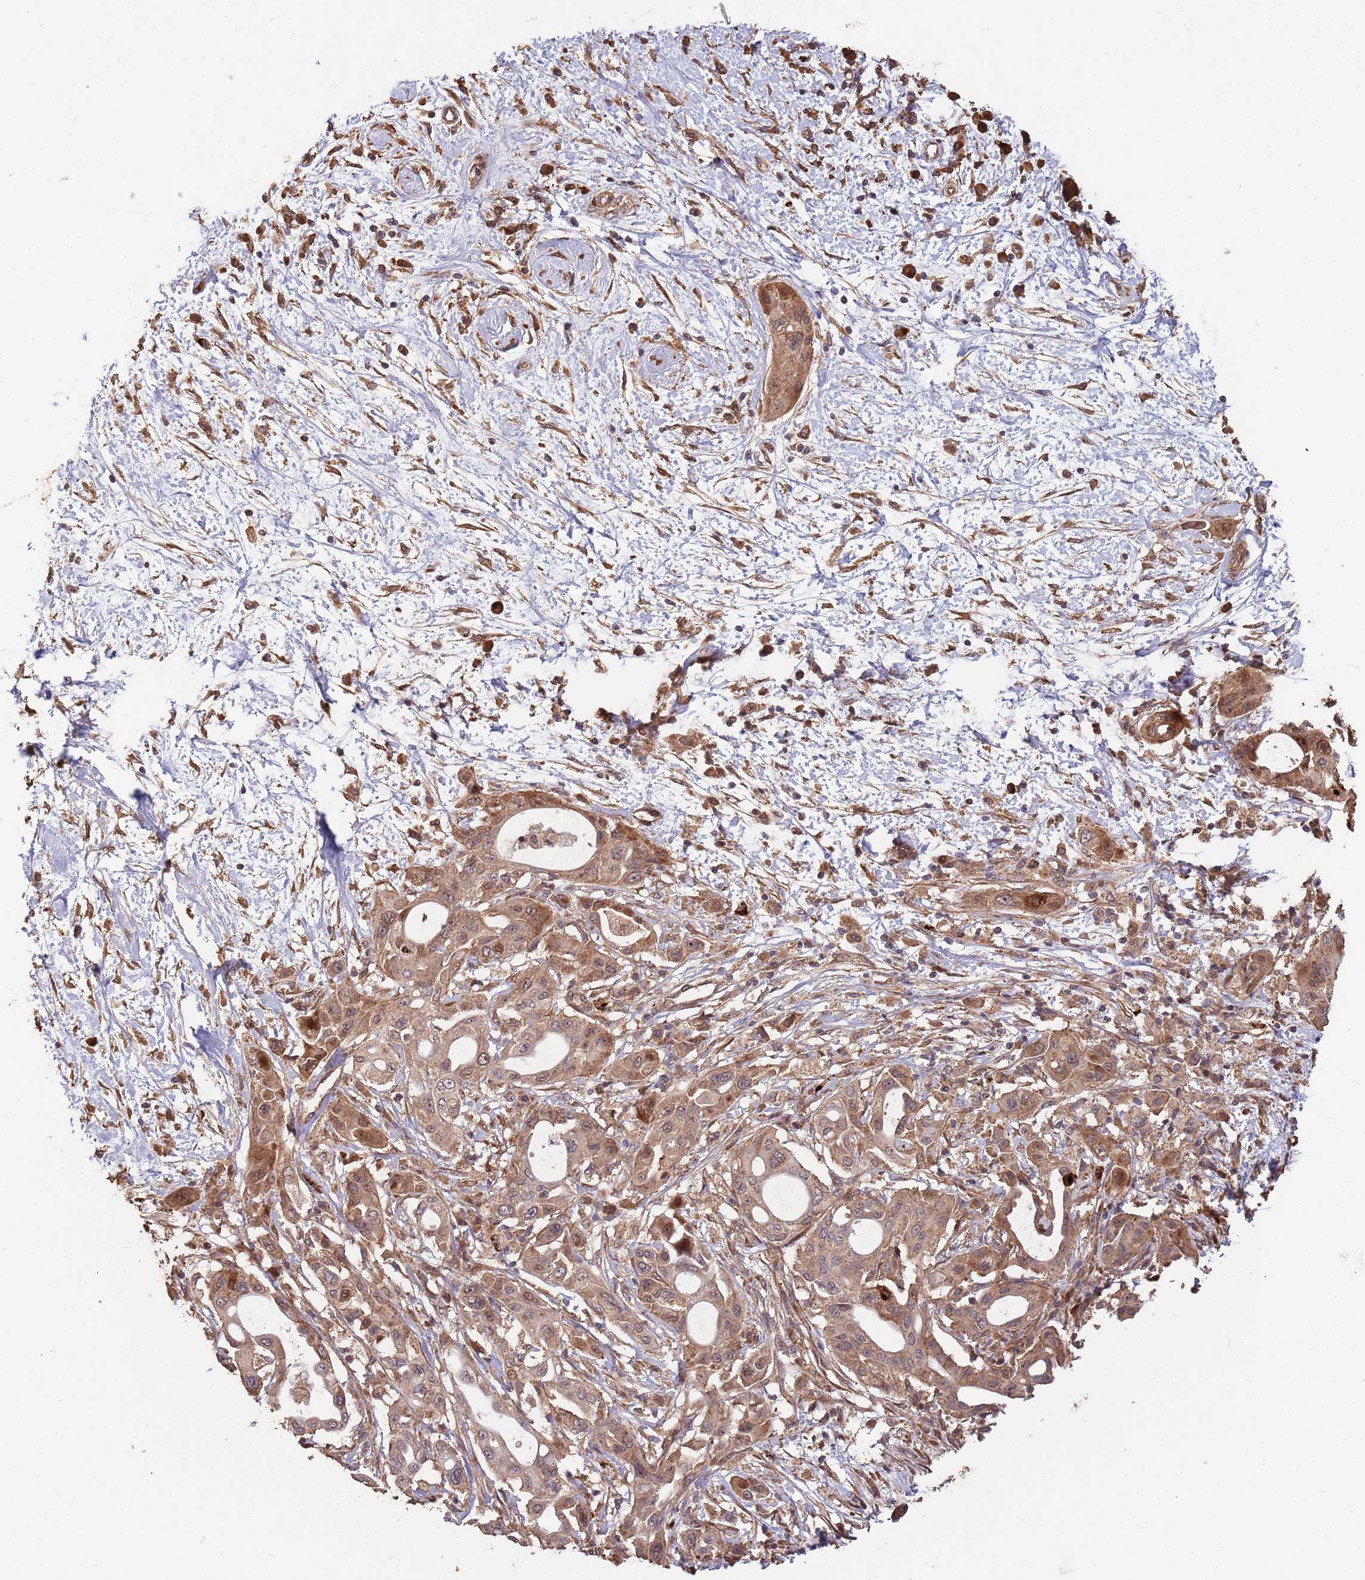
{"staining": {"intensity": "moderate", "quantity": ">75%", "location": "cytoplasmic/membranous,nuclear"}, "tissue": "pancreatic cancer", "cell_type": "Tumor cells", "image_type": "cancer", "snomed": [{"axis": "morphology", "description": "Adenocarcinoma, NOS"}, {"axis": "topography", "description": "Pancreas"}], "caption": "Tumor cells reveal moderate cytoplasmic/membranous and nuclear expression in approximately >75% of cells in adenocarcinoma (pancreatic).", "gene": "ZNF428", "patient": {"sex": "male", "age": 68}}